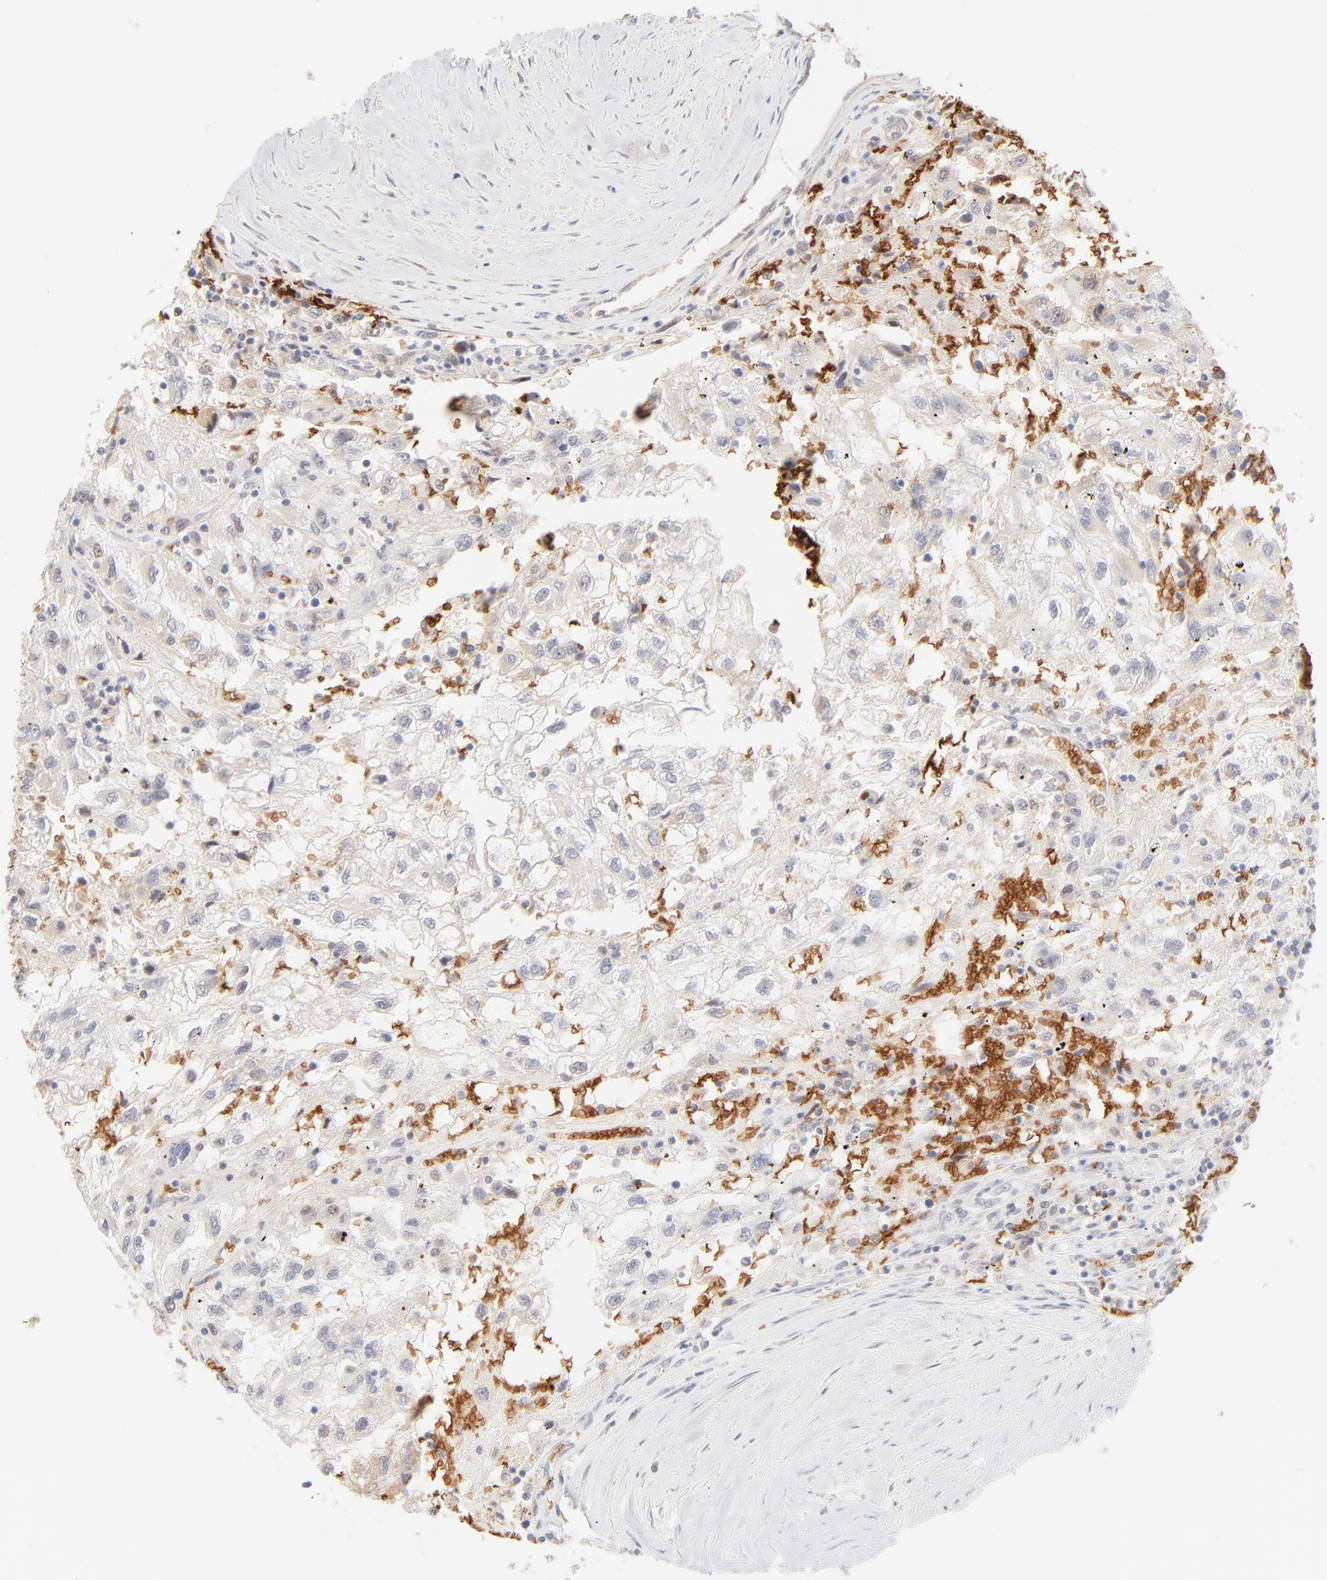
{"staining": {"intensity": "weak", "quantity": "25%-75%", "location": "cytoplasmic/membranous"}, "tissue": "renal cancer", "cell_type": "Tumor cells", "image_type": "cancer", "snomed": [{"axis": "morphology", "description": "Normal tissue, NOS"}, {"axis": "morphology", "description": "Adenocarcinoma, NOS"}, {"axis": "topography", "description": "Kidney"}], "caption": "Immunohistochemical staining of human renal adenocarcinoma displays weak cytoplasmic/membranous protein positivity in approximately 25%-75% of tumor cells.", "gene": "SPTB", "patient": {"sex": "male", "age": 71}}